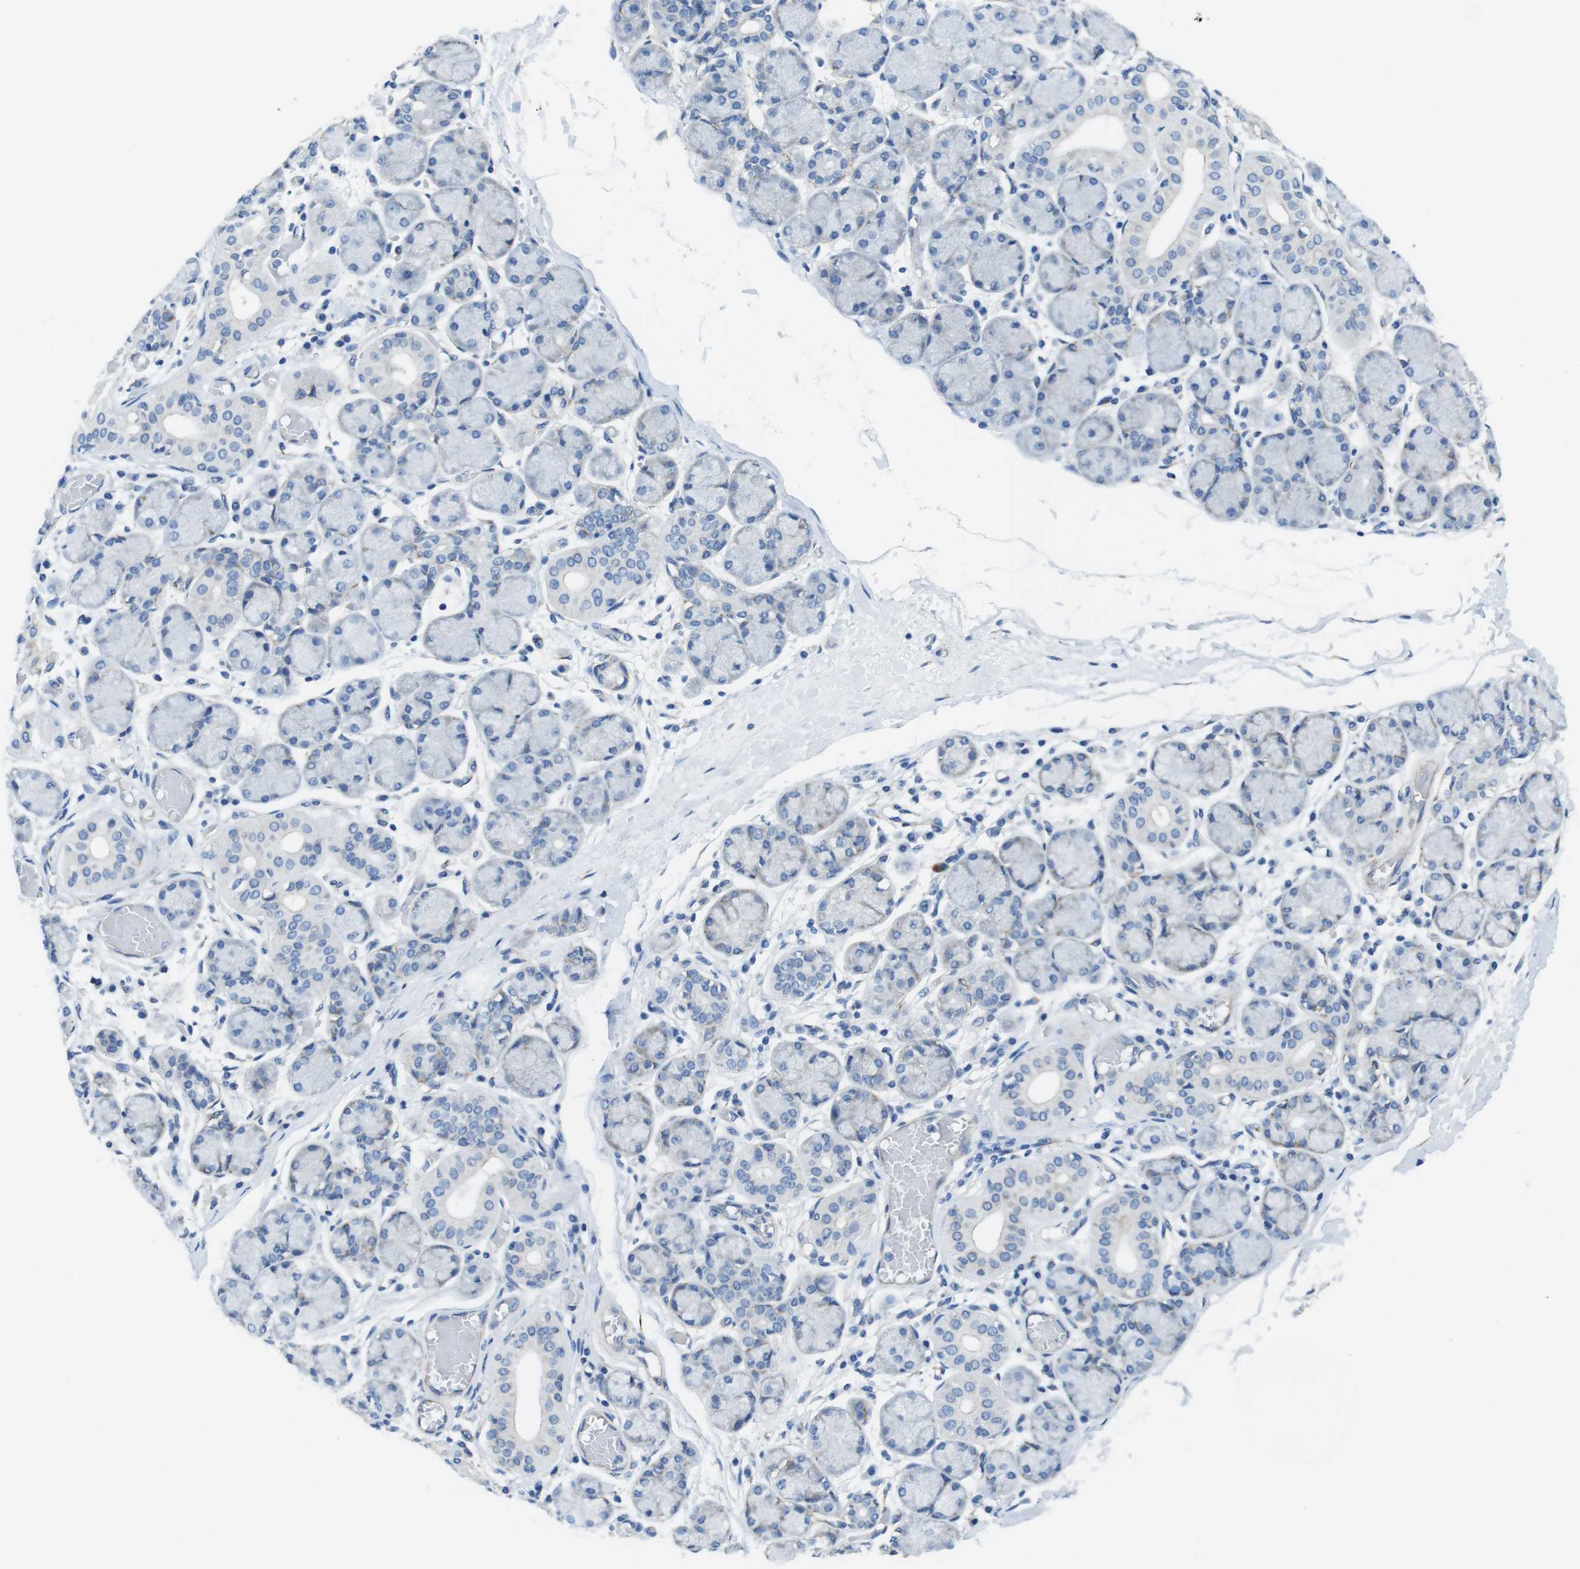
{"staining": {"intensity": "negative", "quantity": "none", "location": "none"}, "tissue": "salivary gland", "cell_type": "Glandular cells", "image_type": "normal", "snomed": [{"axis": "morphology", "description": "Normal tissue, NOS"}, {"axis": "topography", "description": "Salivary gland"}], "caption": "Immunohistochemistry micrograph of benign human salivary gland stained for a protein (brown), which exhibits no expression in glandular cells.", "gene": "CDH8", "patient": {"sex": "female", "age": 24}}